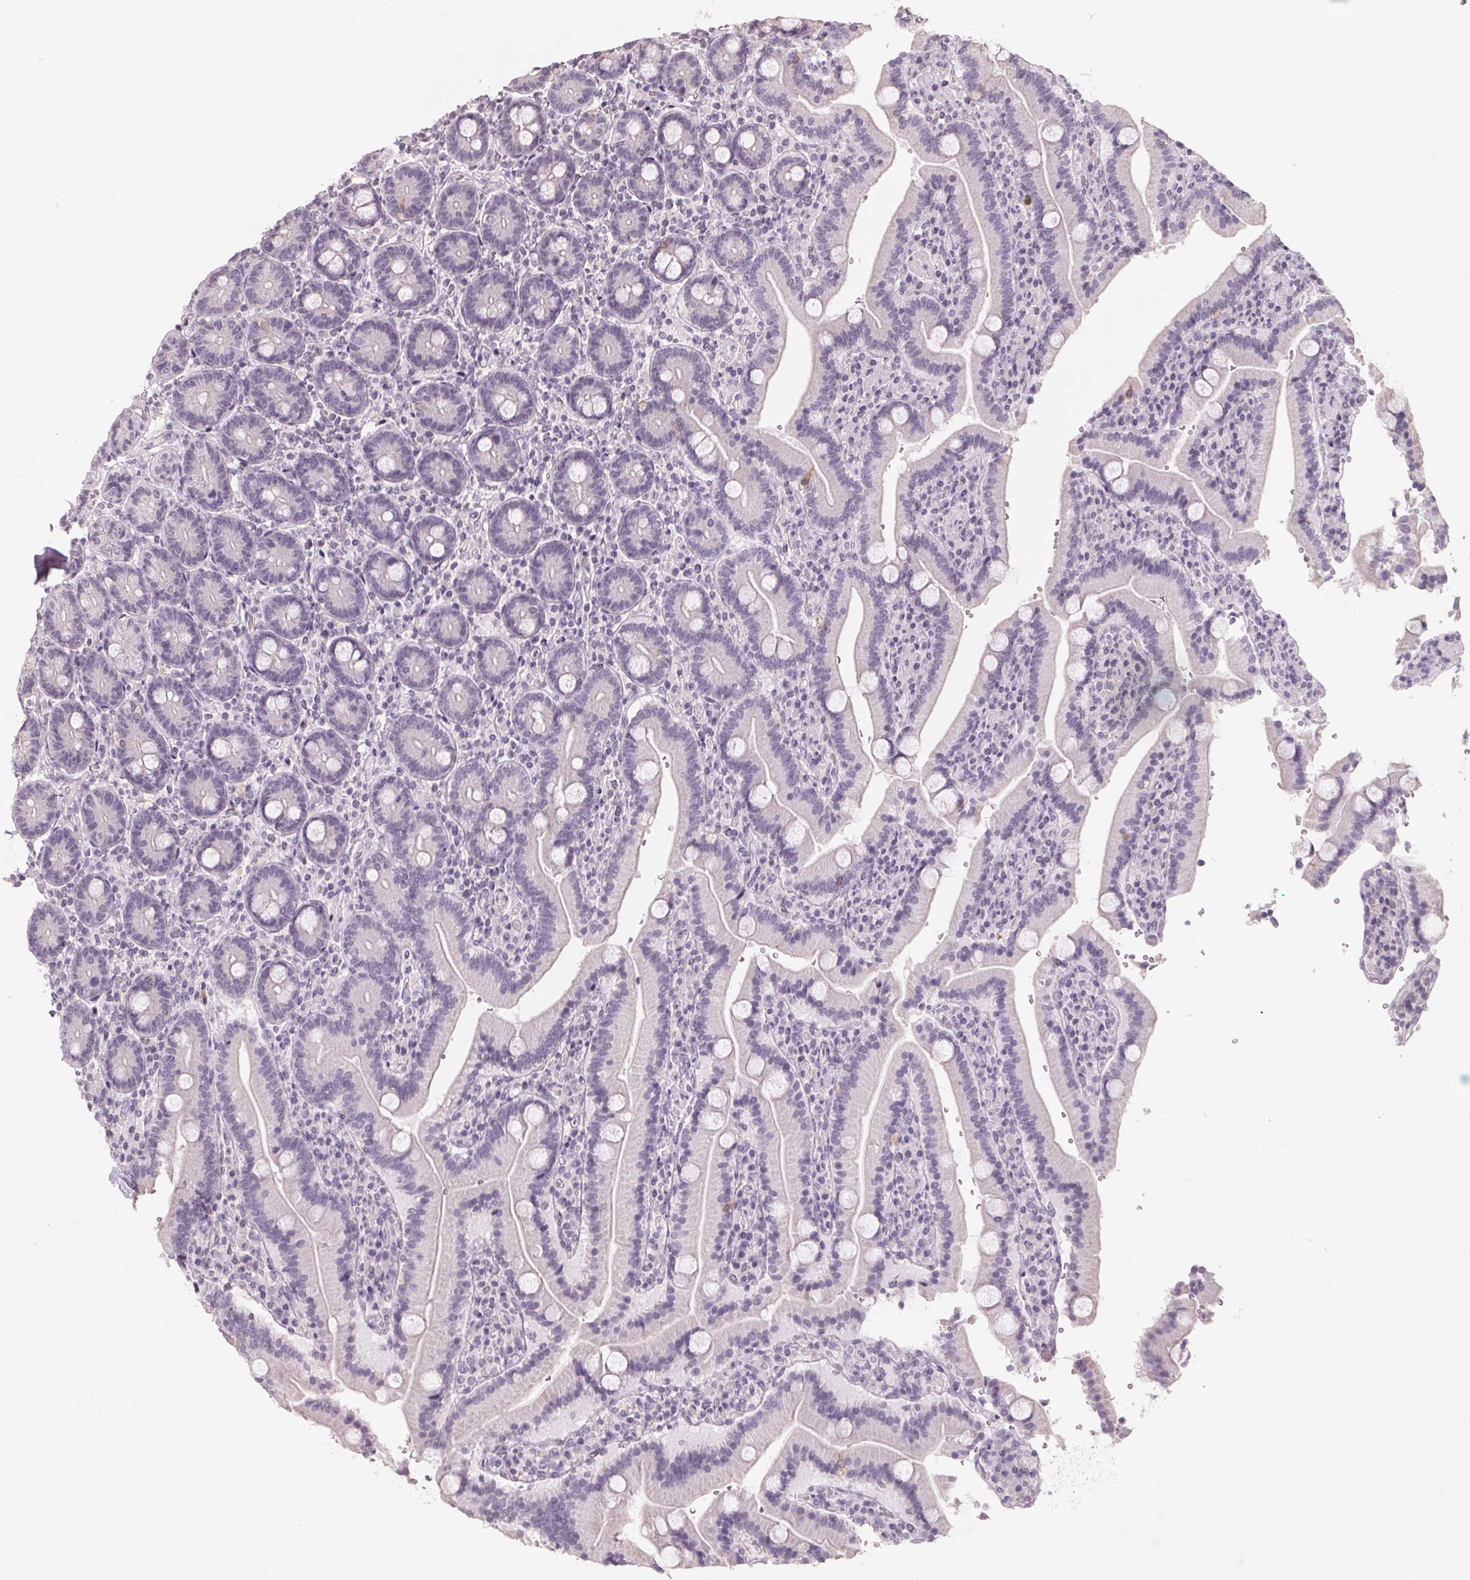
{"staining": {"intensity": "negative", "quantity": "none", "location": "none"}, "tissue": "duodenum", "cell_type": "Glandular cells", "image_type": "normal", "snomed": [{"axis": "morphology", "description": "Normal tissue, NOS"}, {"axis": "topography", "description": "Duodenum"}], "caption": "The immunohistochemistry image has no significant positivity in glandular cells of duodenum. Brightfield microscopy of immunohistochemistry (IHC) stained with DAB (3,3'-diaminobenzidine) (brown) and hematoxylin (blue), captured at high magnification.", "gene": "FTCD", "patient": {"sex": "female", "age": 62}}